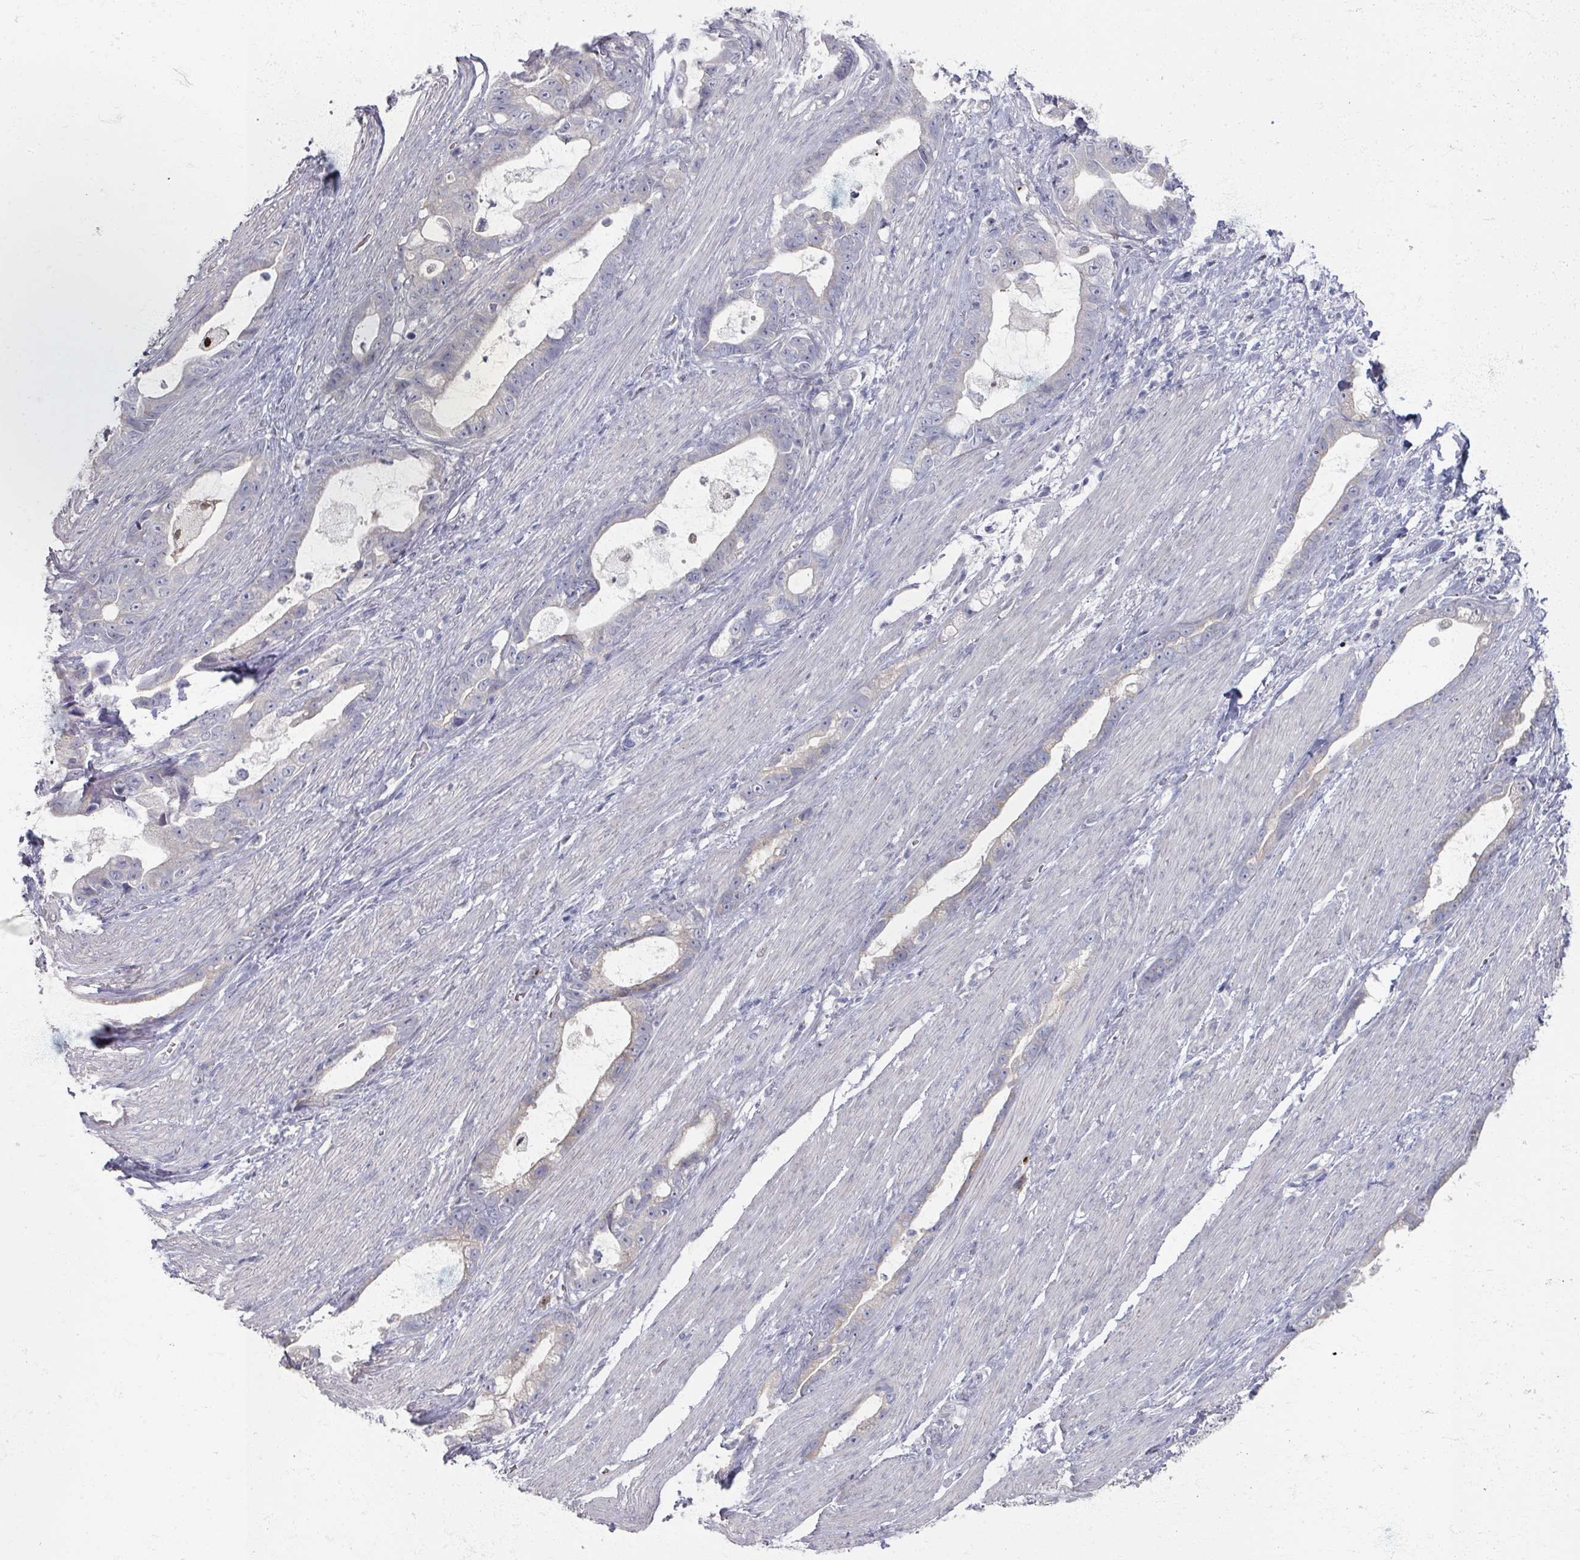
{"staining": {"intensity": "weak", "quantity": "<25%", "location": "cytoplasmic/membranous"}, "tissue": "stomach cancer", "cell_type": "Tumor cells", "image_type": "cancer", "snomed": [{"axis": "morphology", "description": "Adenocarcinoma, NOS"}, {"axis": "topography", "description": "Stomach"}], "caption": "Micrograph shows no protein expression in tumor cells of stomach cancer tissue.", "gene": "TTYH3", "patient": {"sex": "male", "age": 55}}